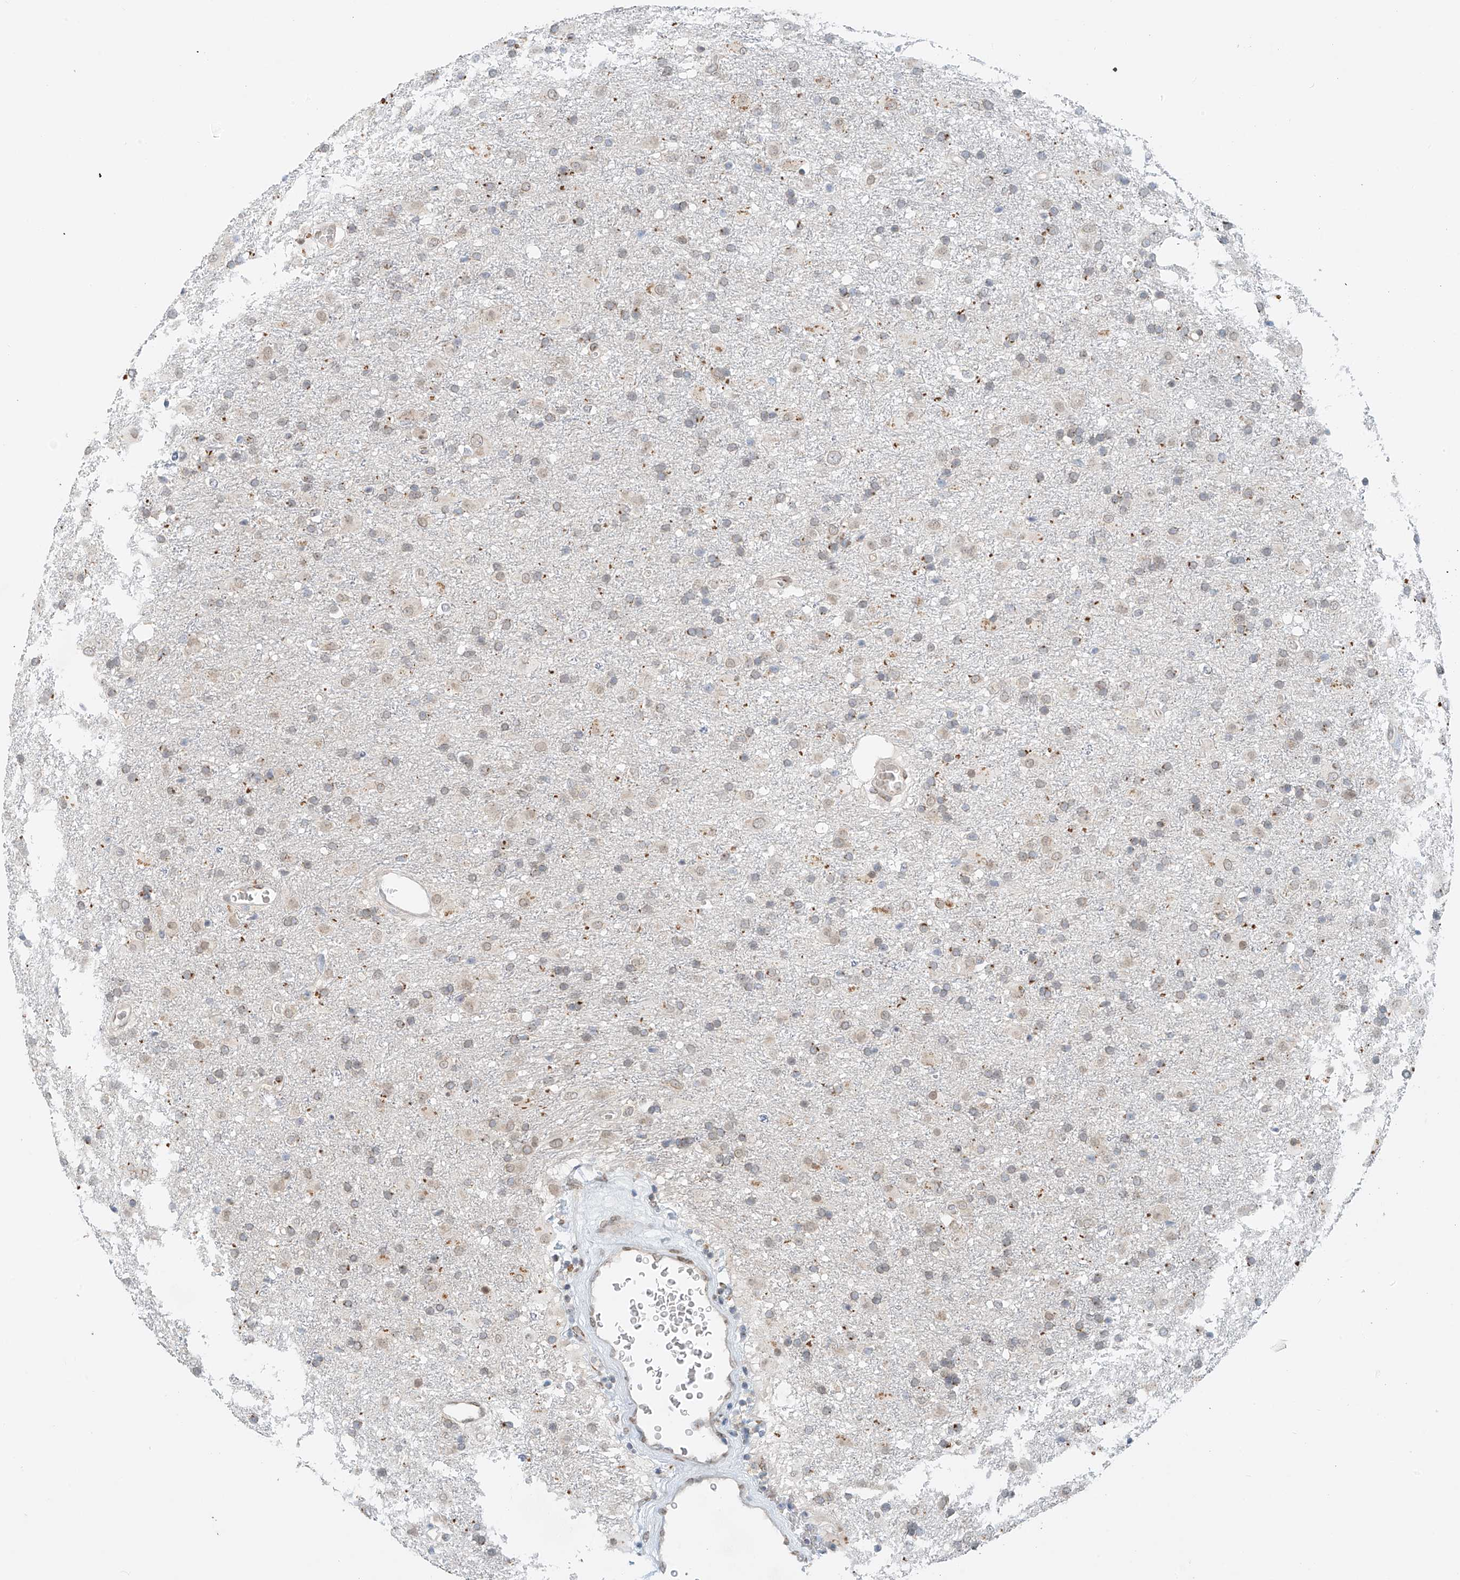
{"staining": {"intensity": "negative", "quantity": "none", "location": "none"}, "tissue": "glioma", "cell_type": "Tumor cells", "image_type": "cancer", "snomed": [{"axis": "morphology", "description": "Glioma, malignant, Low grade"}, {"axis": "topography", "description": "Brain"}], "caption": "This photomicrograph is of malignant low-grade glioma stained with immunohistochemistry to label a protein in brown with the nuclei are counter-stained blue. There is no expression in tumor cells. (DAB immunohistochemistry (IHC) visualized using brightfield microscopy, high magnification).", "gene": "STARD9", "patient": {"sex": "male", "age": 65}}